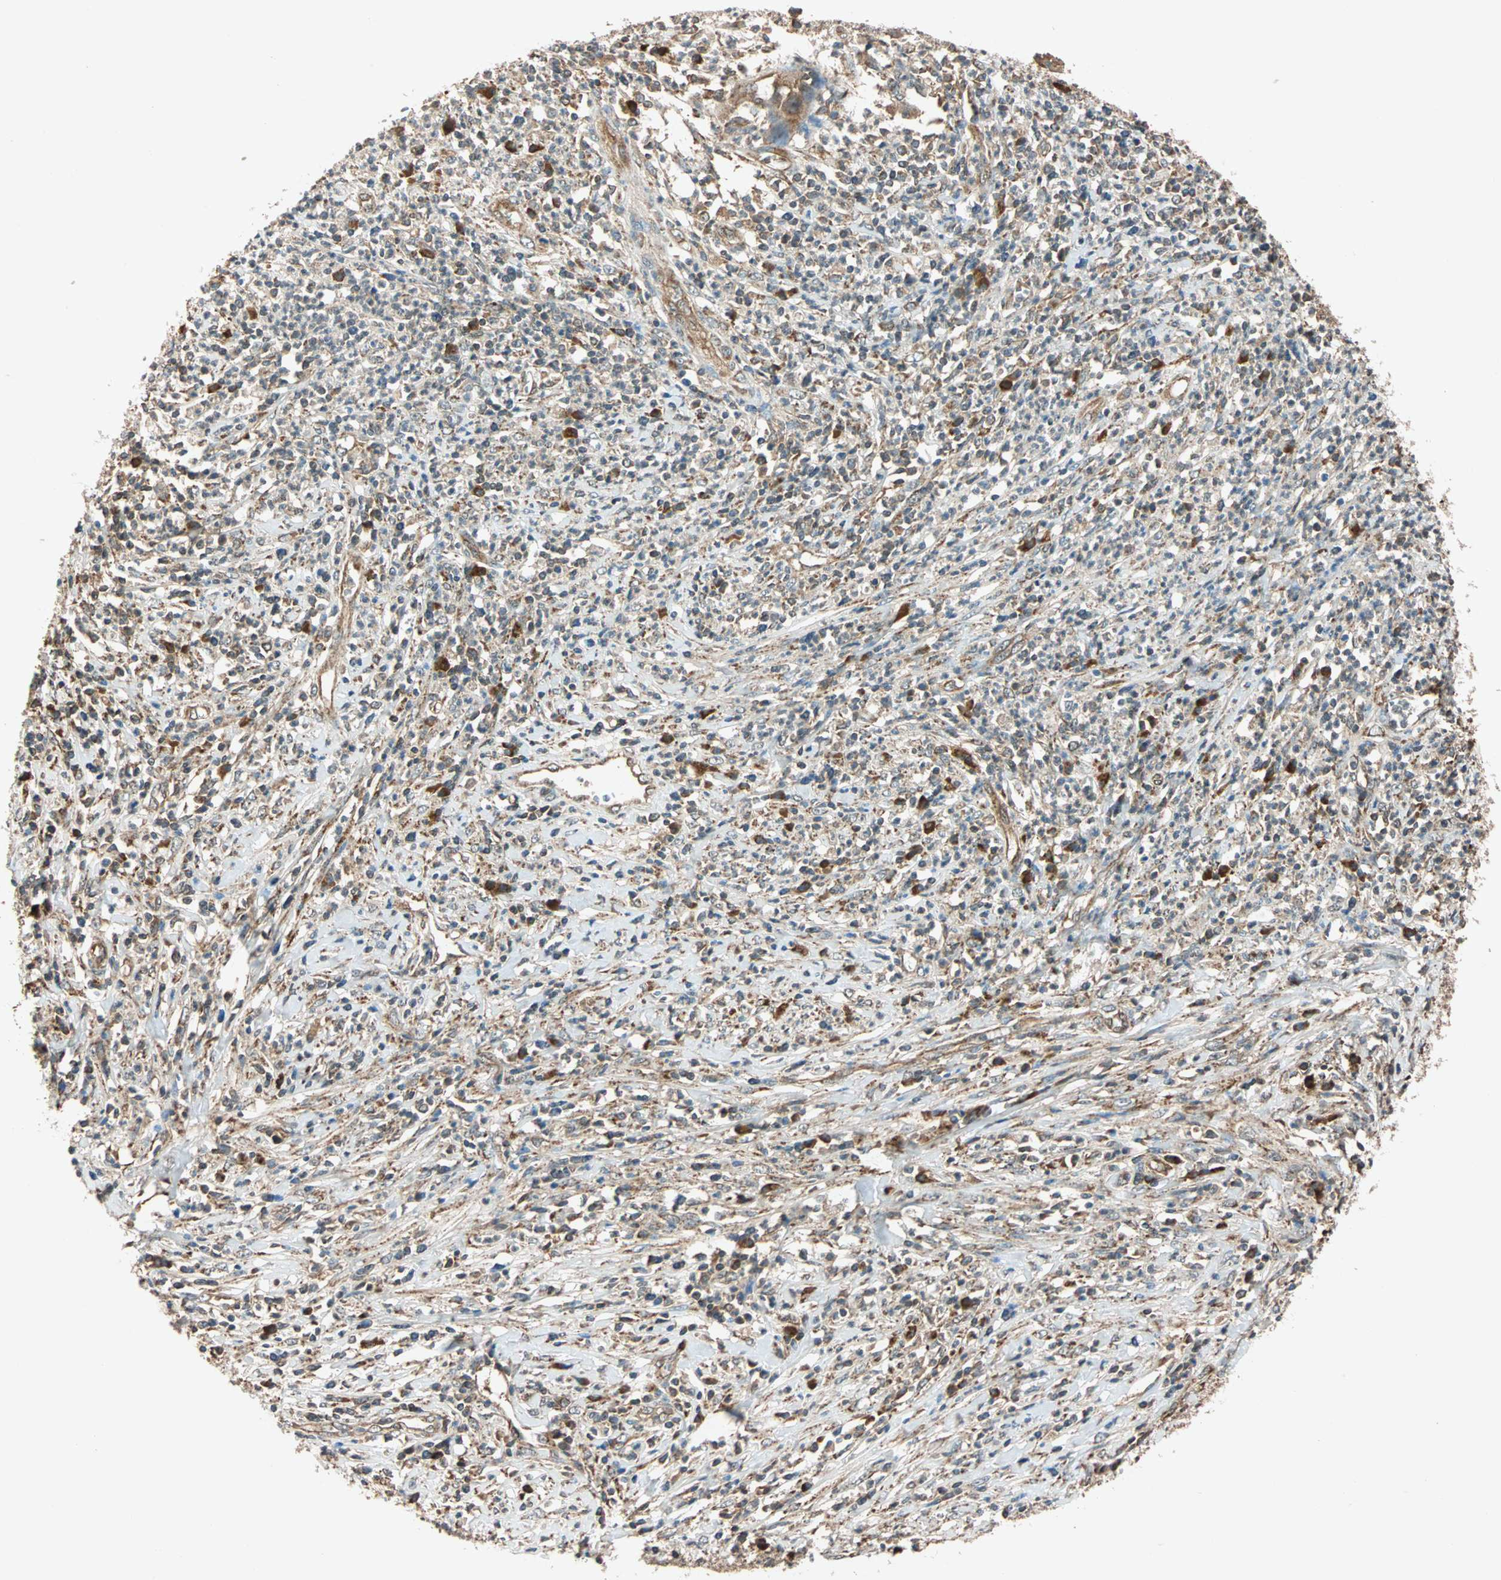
{"staining": {"intensity": "moderate", "quantity": ">75%", "location": "cytoplasmic/membranous"}, "tissue": "cervical cancer", "cell_type": "Tumor cells", "image_type": "cancer", "snomed": [{"axis": "morphology", "description": "Squamous cell carcinoma, NOS"}, {"axis": "topography", "description": "Cervix"}], "caption": "Immunohistochemistry (IHC) staining of squamous cell carcinoma (cervical), which exhibits medium levels of moderate cytoplasmic/membranous staining in approximately >75% of tumor cells indicating moderate cytoplasmic/membranous protein expression. The staining was performed using DAB (3,3'-diaminobenzidine) (brown) for protein detection and nuclei were counterstained in hematoxylin (blue).", "gene": "MAPK1", "patient": {"sex": "female", "age": 32}}